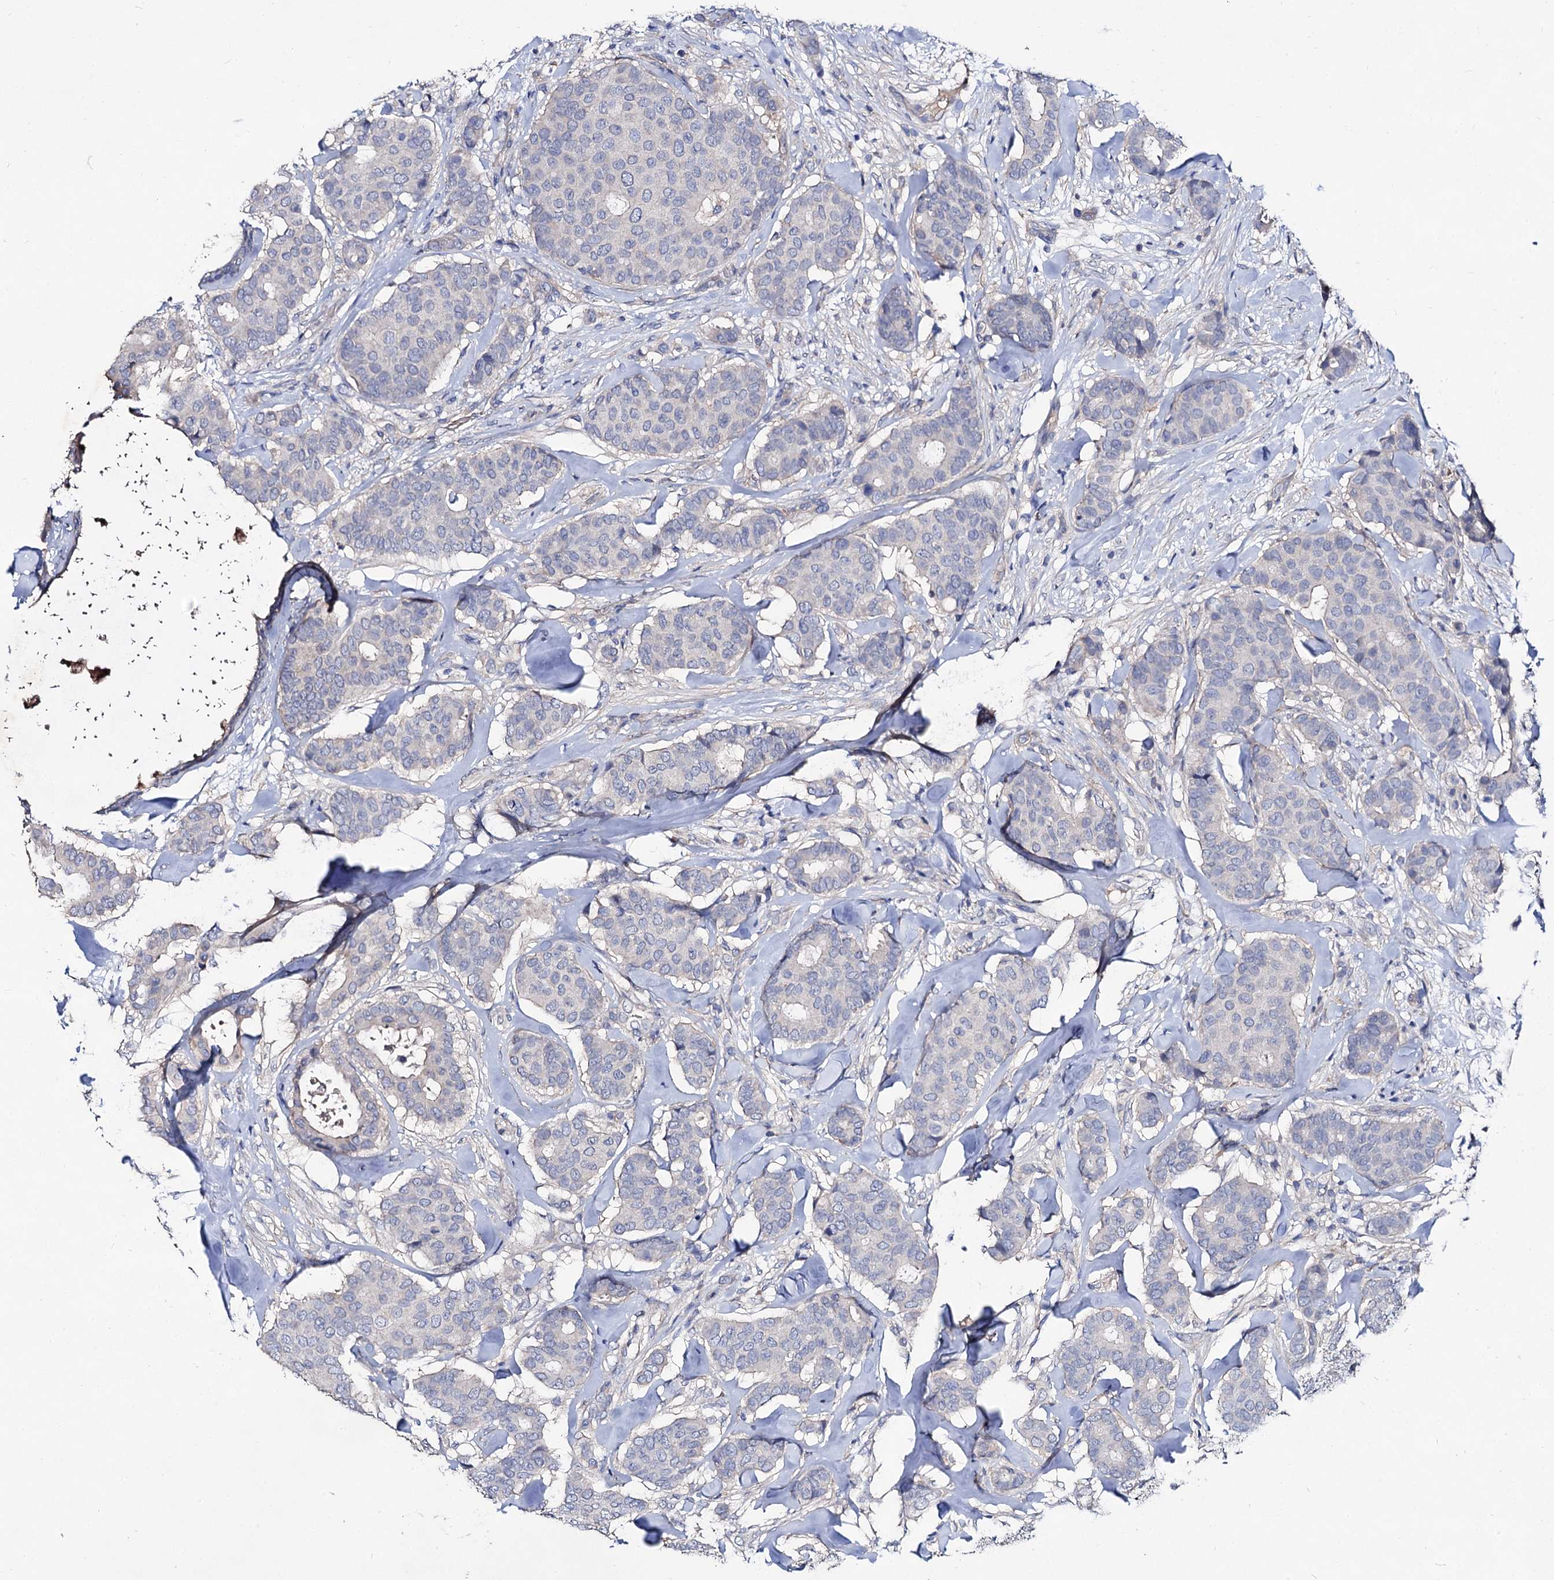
{"staining": {"intensity": "negative", "quantity": "none", "location": "none"}, "tissue": "breast cancer", "cell_type": "Tumor cells", "image_type": "cancer", "snomed": [{"axis": "morphology", "description": "Duct carcinoma"}, {"axis": "topography", "description": "Breast"}], "caption": "High magnification brightfield microscopy of breast cancer stained with DAB (3,3'-diaminobenzidine) (brown) and counterstained with hematoxylin (blue): tumor cells show no significant staining.", "gene": "HVCN1", "patient": {"sex": "female", "age": 75}}